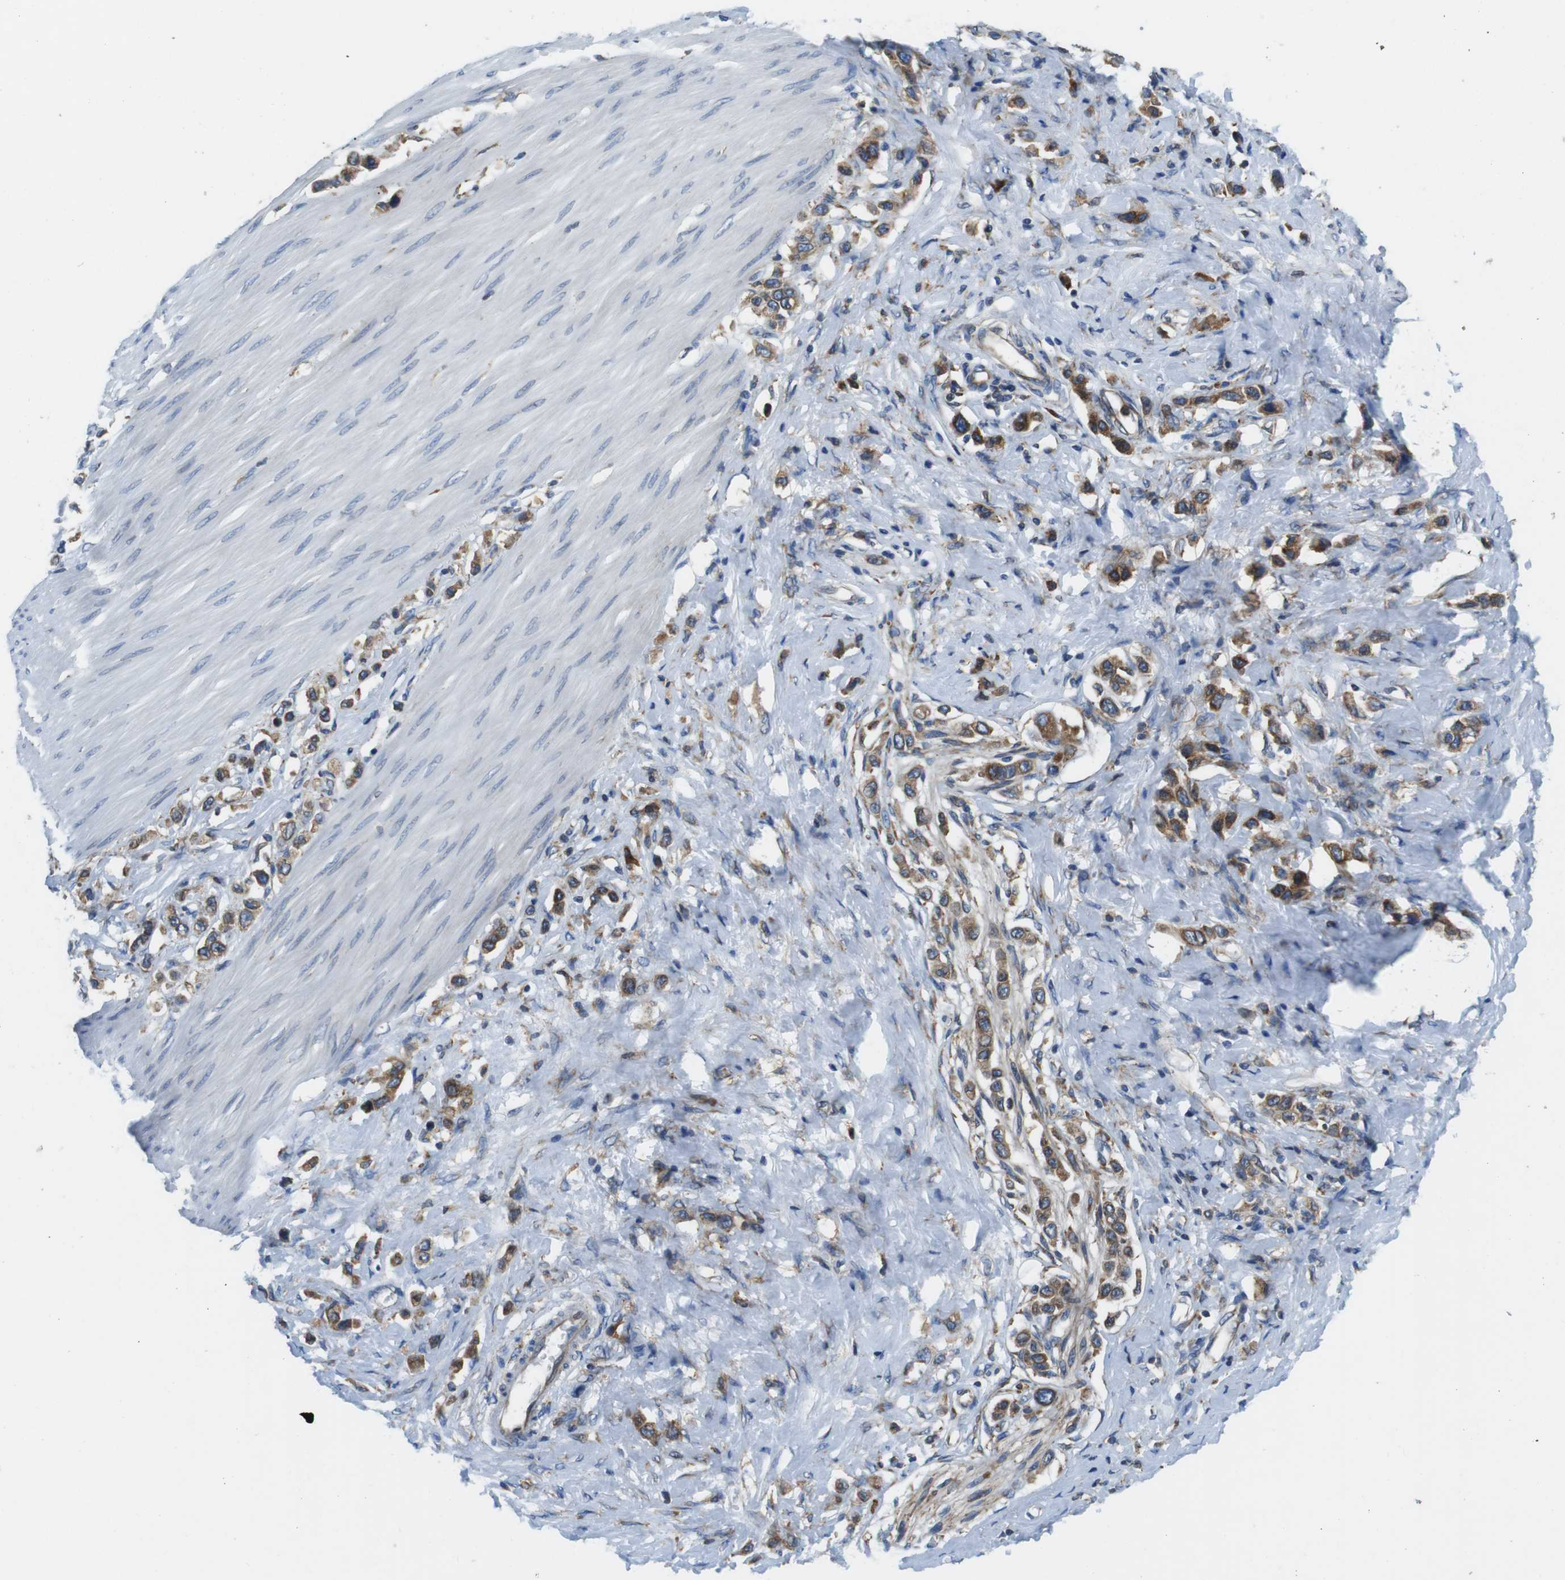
{"staining": {"intensity": "moderate", "quantity": ">75%", "location": "cytoplasmic/membranous"}, "tissue": "stomach cancer", "cell_type": "Tumor cells", "image_type": "cancer", "snomed": [{"axis": "morphology", "description": "Adenocarcinoma, NOS"}, {"axis": "topography", "description": "Stomach"}], "caption": "Immunohistochemical staining of stomach cancer exhibits medium levels of moderate cytoplasmic/membranous protein positivity in about >75% of tumor cells. Ihc stains the protein of interest in brown and the nuclei are stained blue.", "gene": "UGGT1", "patient": {"sex": "female", "age": 65}}